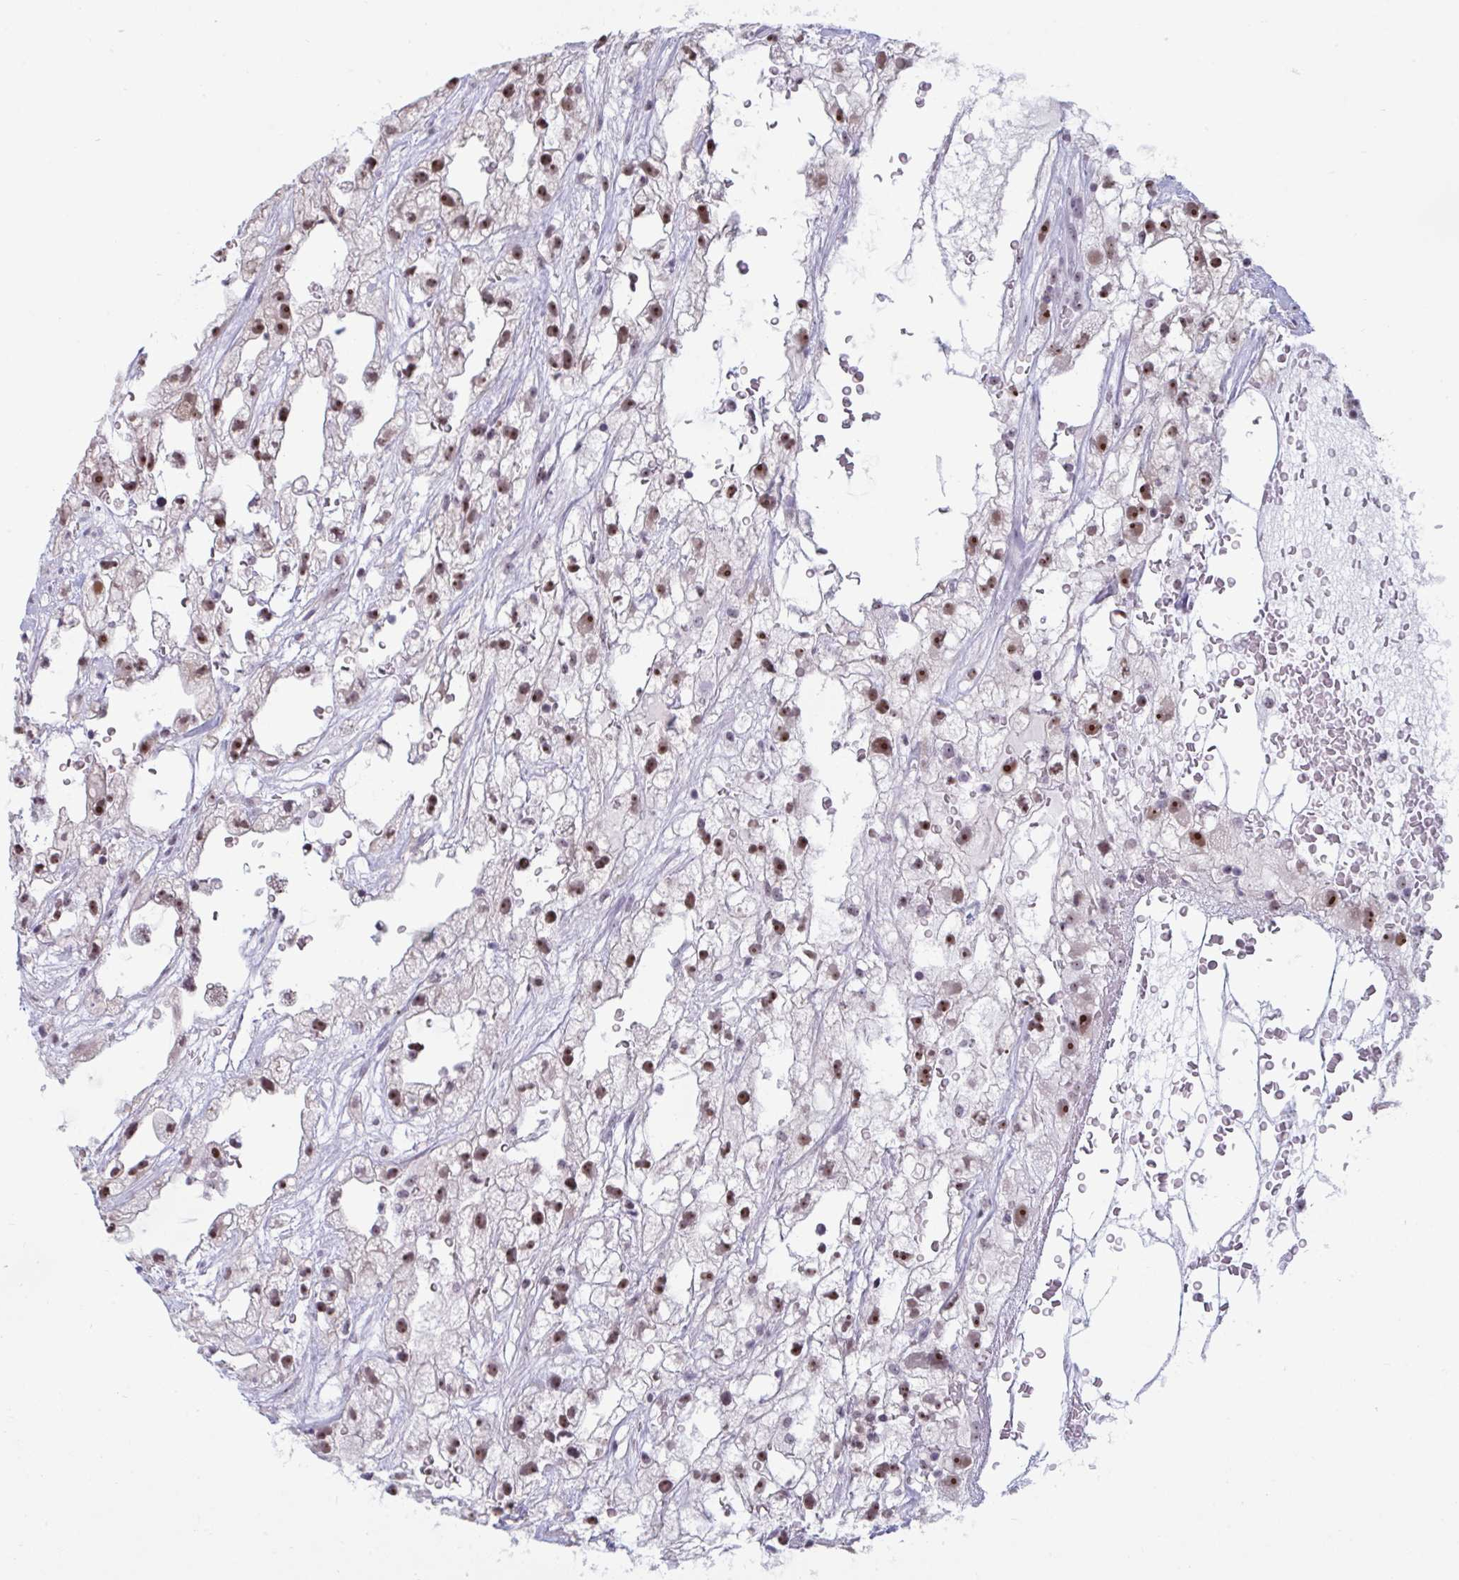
{"staining": {"intensity": "moderate", "quantity": "25%-75%", "location": "nuclear"}, "tissue": "renal cancer", "cell_type": "Tumor cells", "image_type": "cancer", "snomed": [{"axis": "morphology", "description": "Adenocarcinoma, NOS"}, {"axis": "topography", "description": "Kidney"}], "caption": "The image demonstrates a brown stain indicating the presence of a protein in the nuclear of tumor cells in renal cancer (adenocarcinoma).", "gene": "TGM6", "patient": {"sex": "male", "age": 59}}